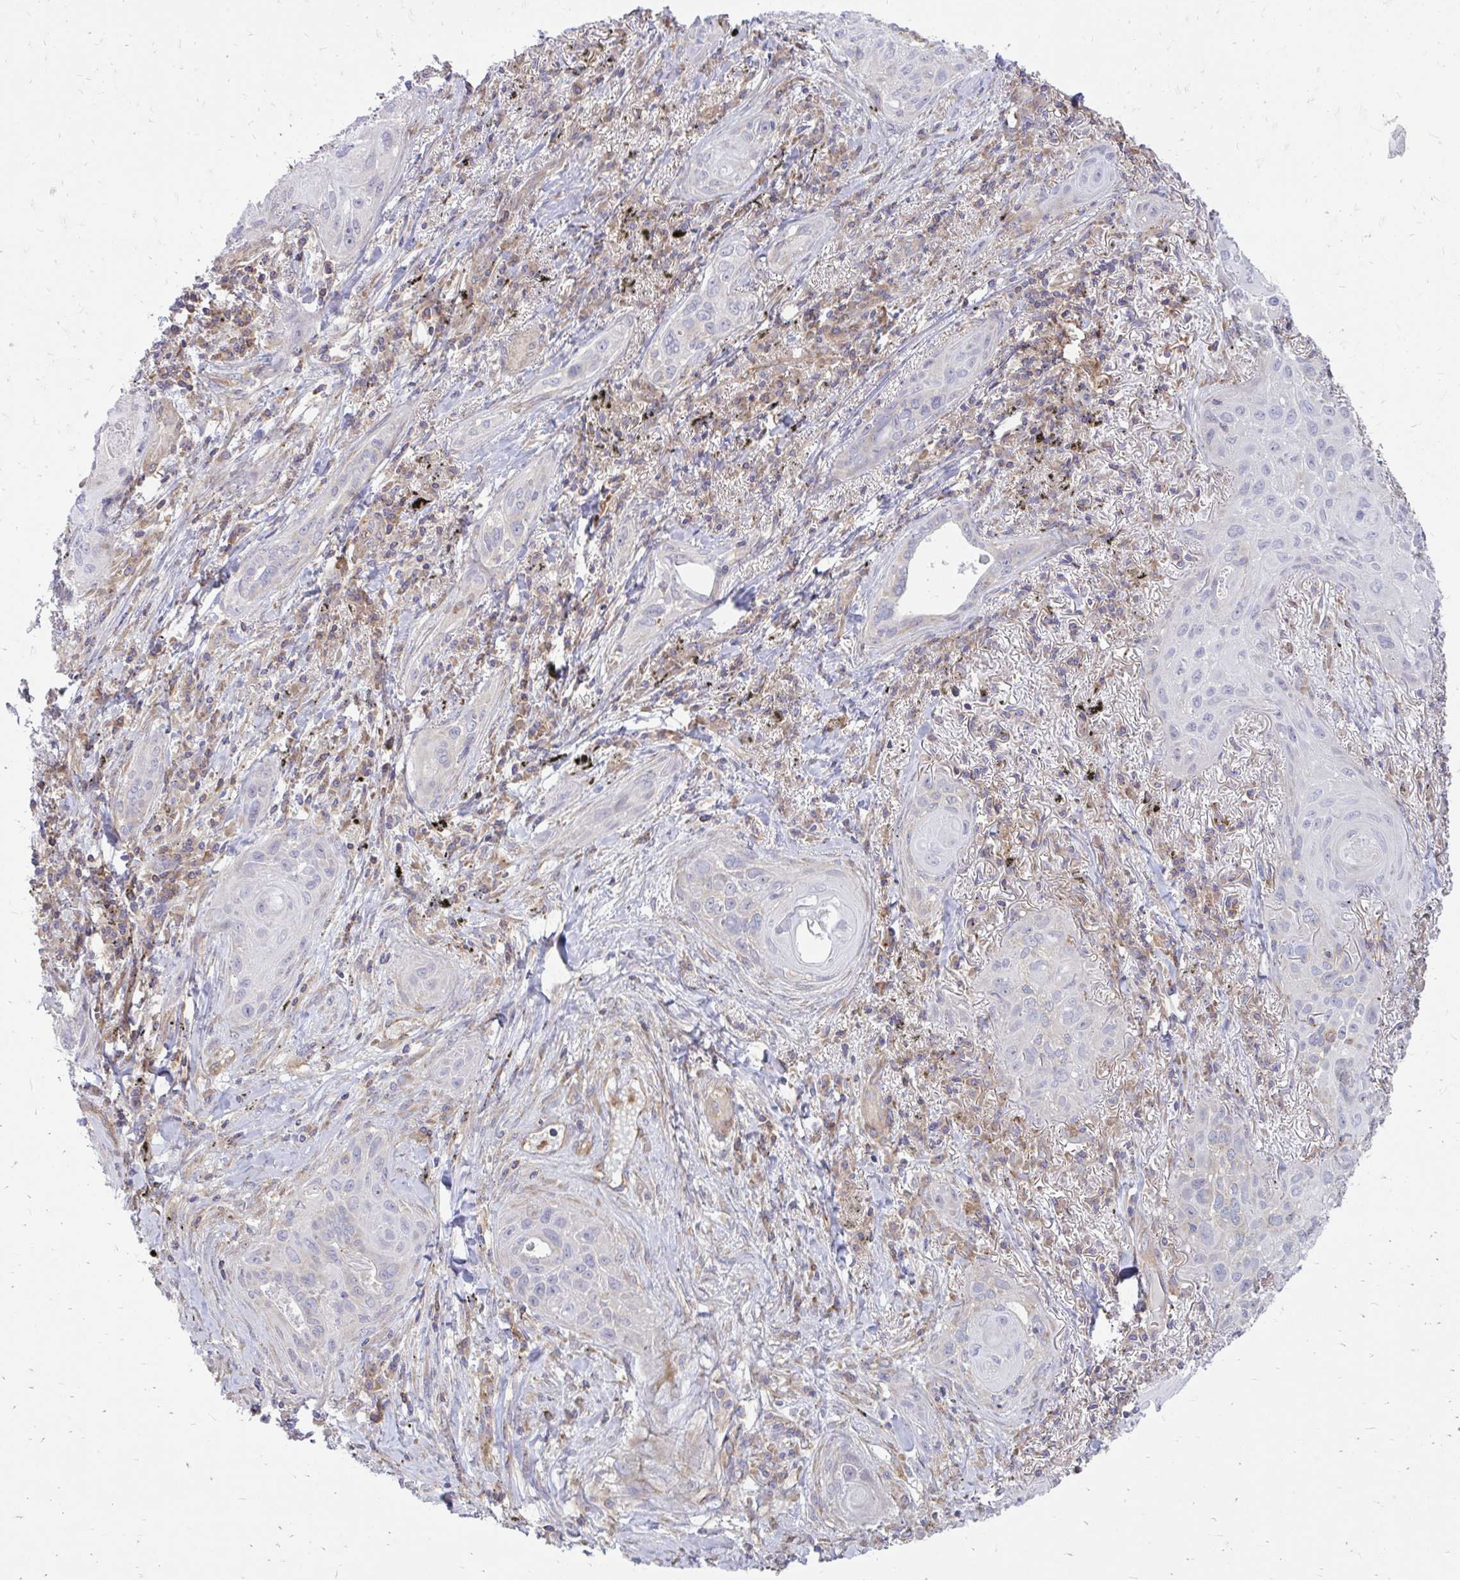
{"staining": {"intensity": "negative", "quantity": "none", "location": "none"}, "tissue": "lung cancer", "cell_type": "Tumor cells", "image_type": "cancer", "snomed": [{"axis": "morphology", "description": "Squamous cell carcinoma, NOS"}, {"axis": "topography", "description": "Lung"}], "caption": "Human squamous cell carcinoma (lung) stained for a protein using immunohistochemistry (IHC) reveals no positivity in tumor cells.", "gene": "ASAP1", "patient": {"sex": "male", "age": 79}}